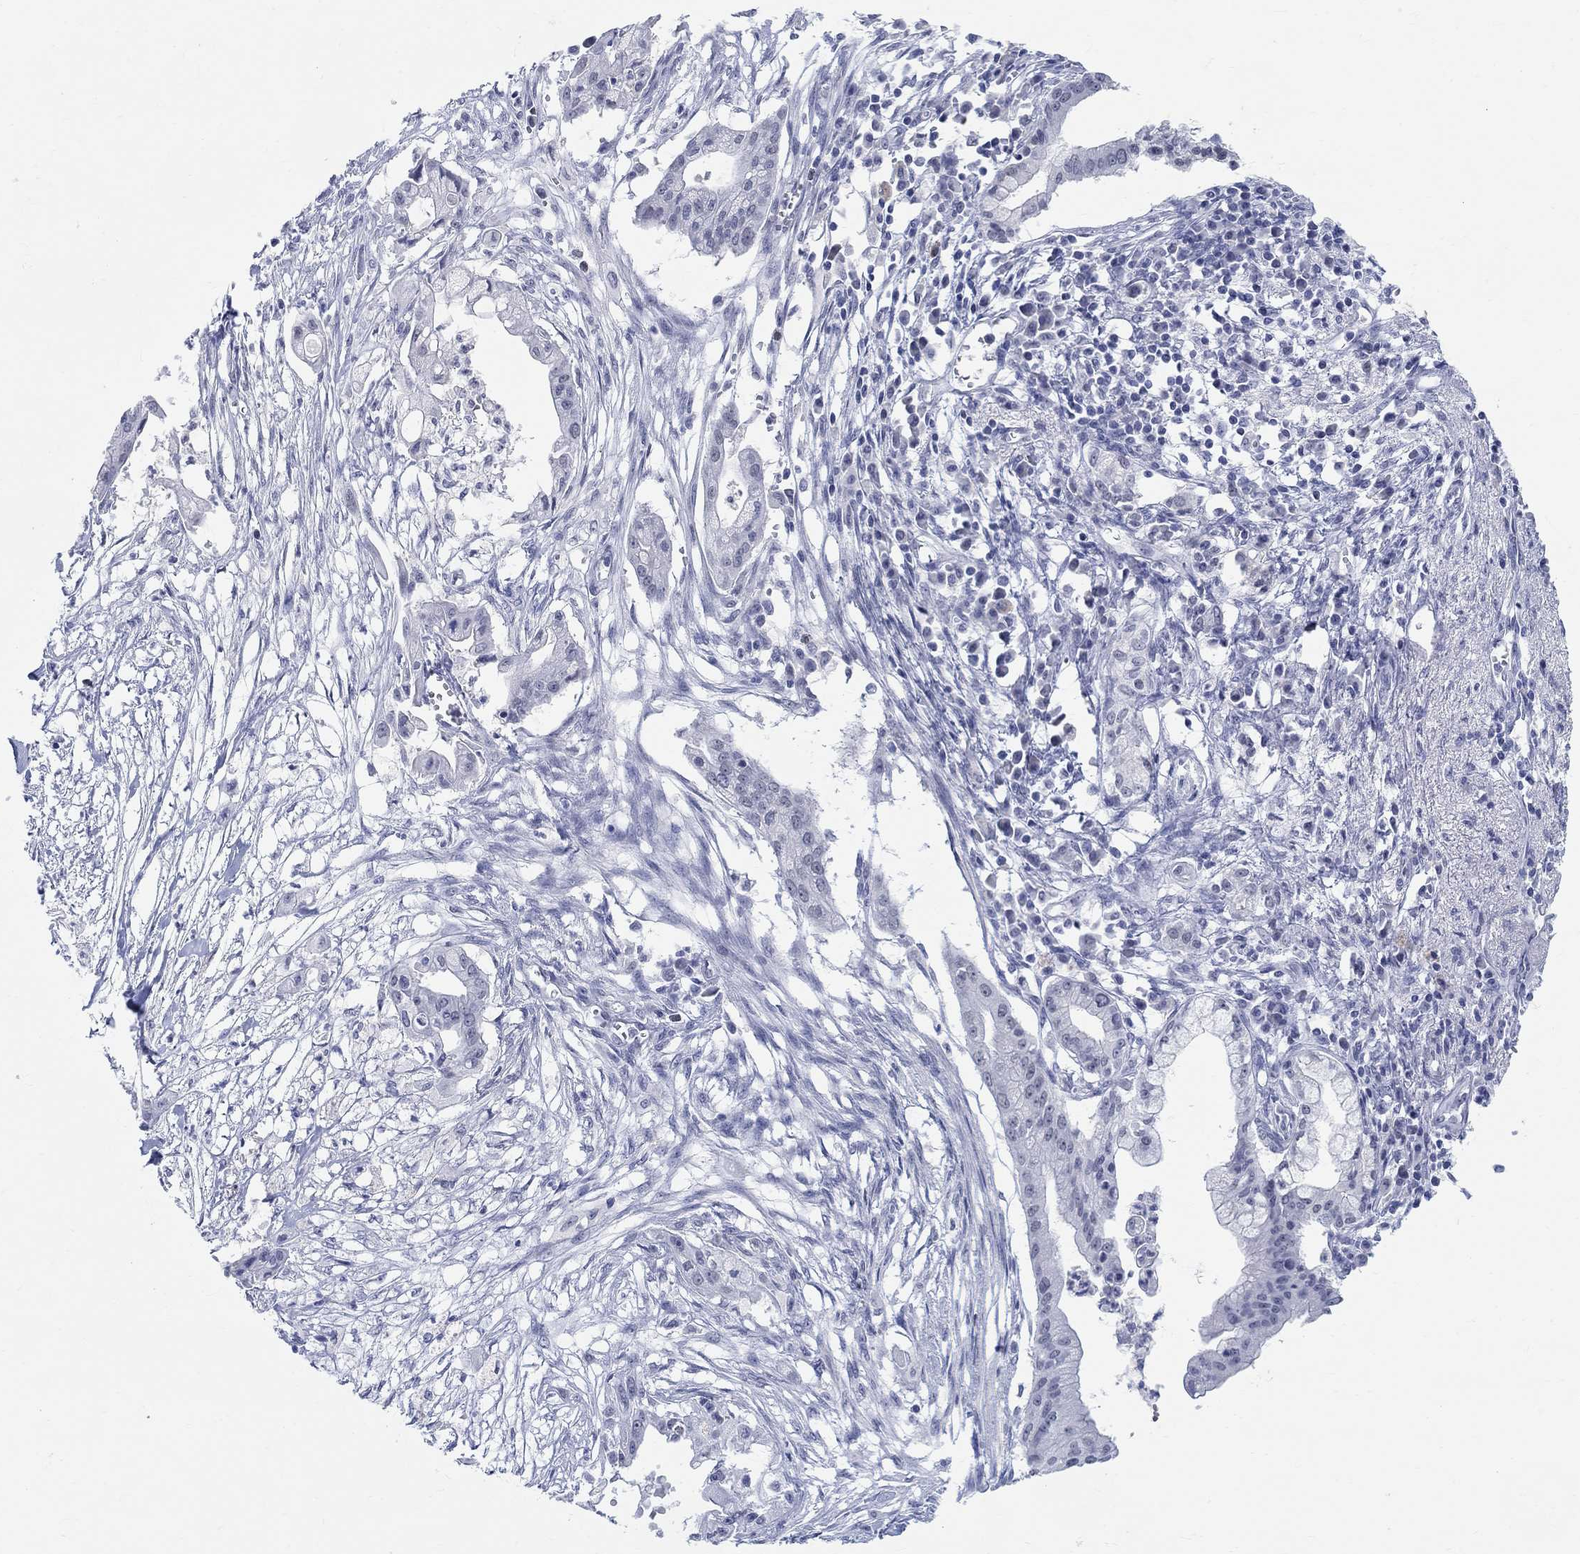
{"staining": {"intensity": "negative", "quantity": "none", "location": "none"}, "tissue": "pancreatic cancer", "cell_type": "Tumor cells", "image_type": "cancer", "snomed": [{"axis": "morphology", "description": "Normal tissue, NOS"}, {"axis": "morphology", "description": "Adenocarcinoma, NOS"}, {"axis": "topography", "description": "Pancreas"}], "caption": "DAB immunohistochemical staining of pancreatic cancer (adenocarcinoma) exhibits no significant staining in tumor cells.", "gene": "ANKS1B", "patient": {"sex": "female", "age": 58}}